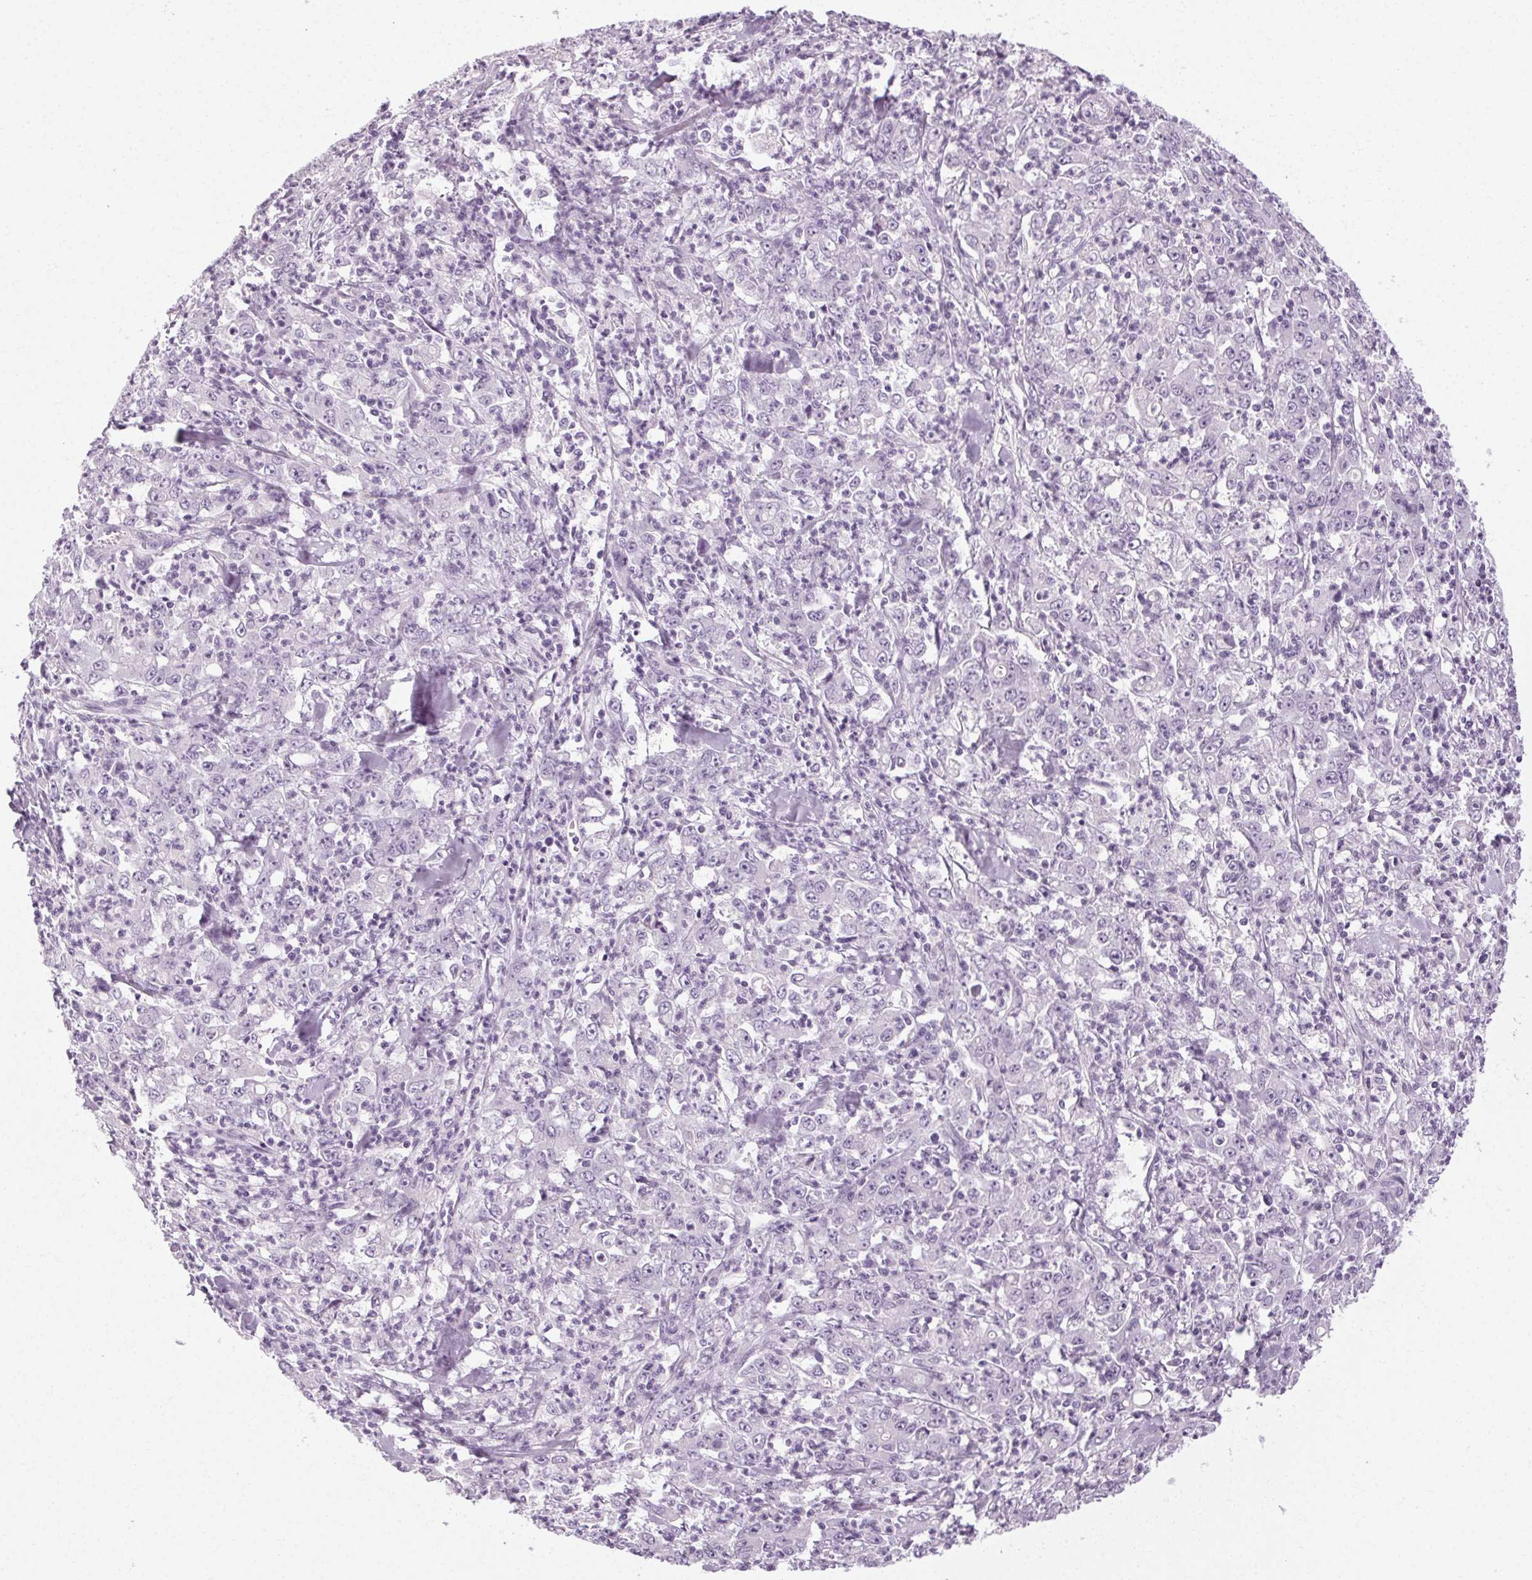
{"staining": {"intensity": "negative", "quantity": "none", "location": "none"}, "tissue": "stomach cancer", "cell_type": "Tumor cells", "image_type": "cancer", "snomed": [{"axis": "morphology", "description": "Adenocarcinoma, NOS"}, {"axis": "topography", "description": "Stomach, lower"}], "caption": "A histopathology image of human stomach adenocarcinoma is negative for staining in tumor cells.", "gene": "POMC", "patient": {"sex": "female", "age": 71}}